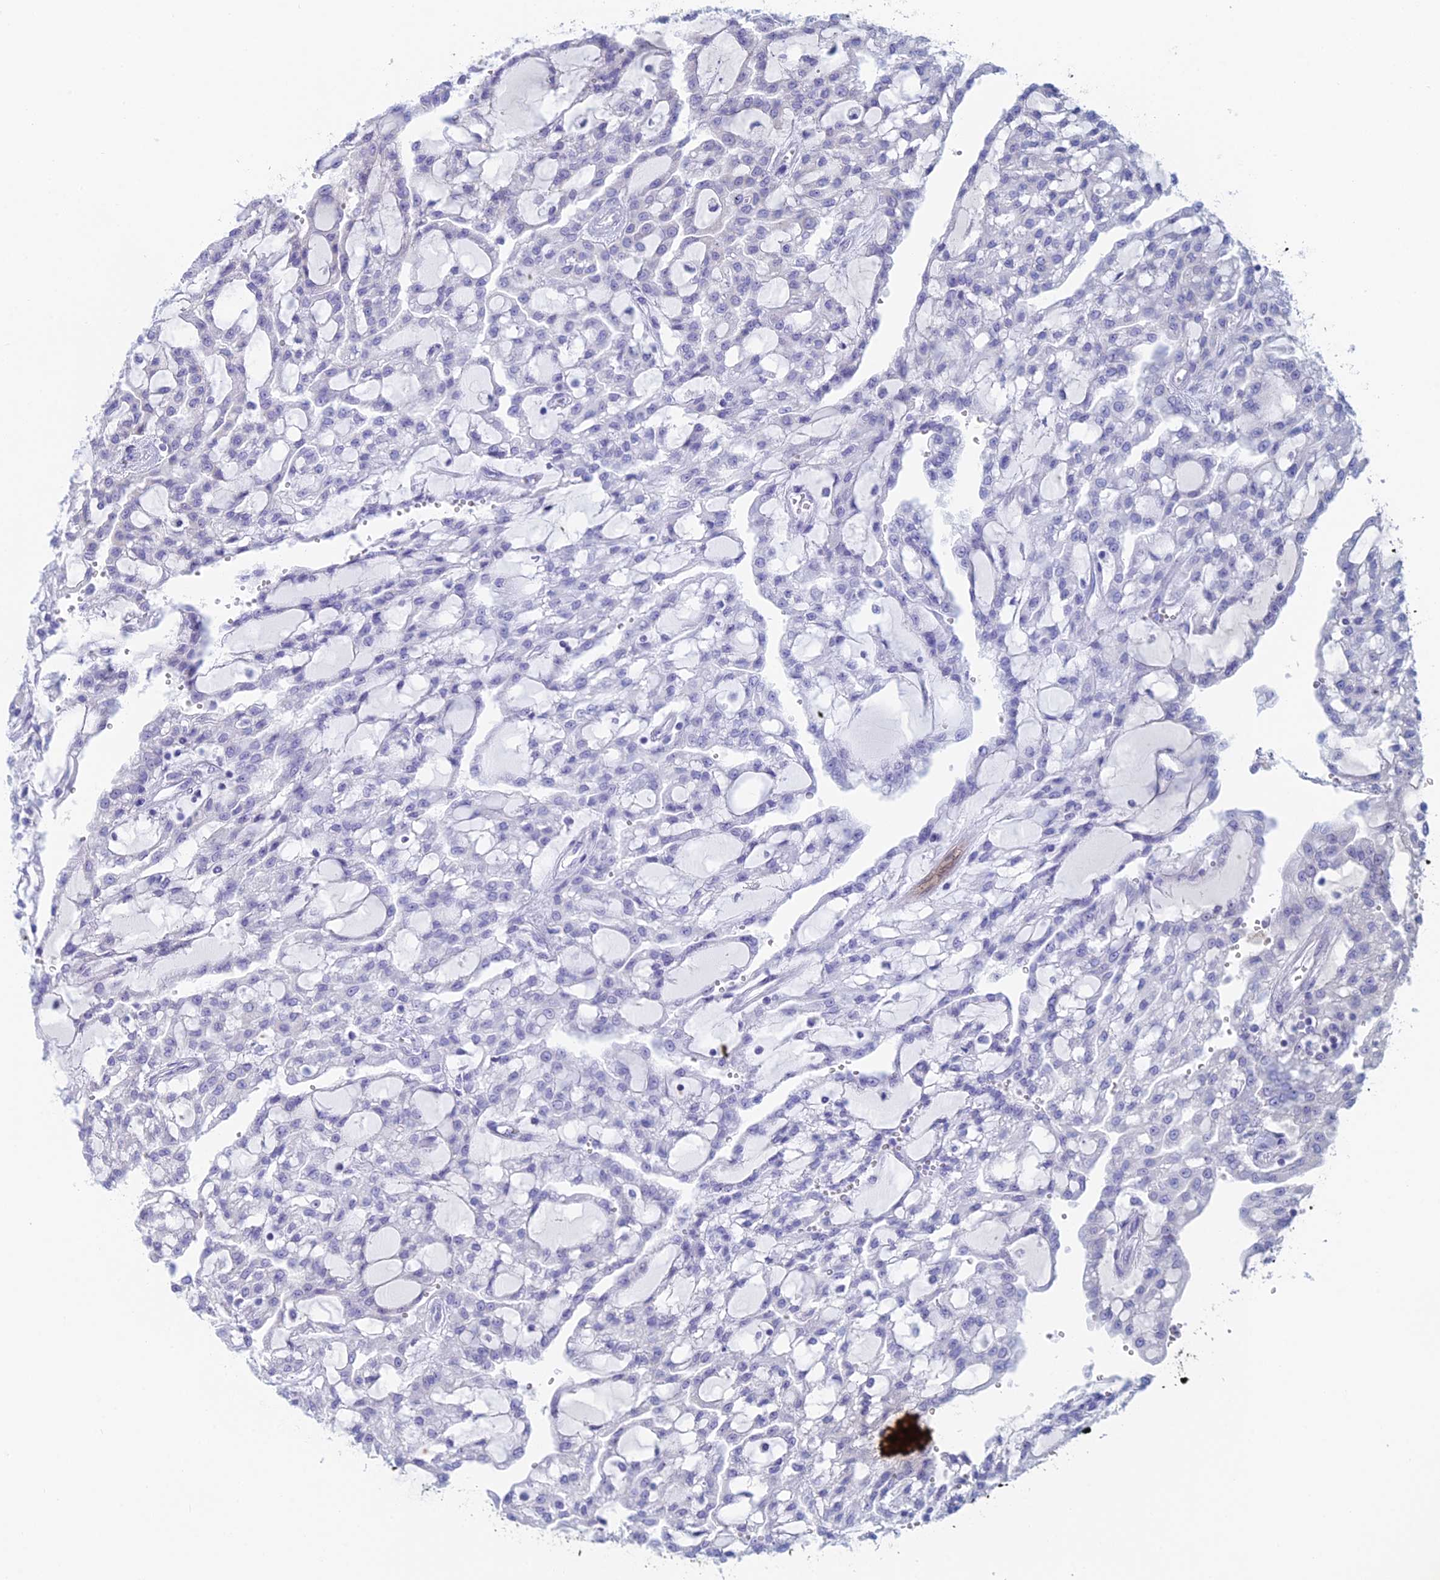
{"staining": {"intensity": "negative", "quantity": "none", "location": "none"}, "tissue": "renal cancer", "cell_type": "Tumor cells", "image_type": "cancer", "snomed": [{"axis": "morphology", "description": "Adenocarcinoma, NOS"}, {"axis": "topography", "description": "Kidney"}], "caption": "Image shows no protein positivity in tumor cells of renal cancer tissue. (DAB (3,3'-diaminobenzidine) immunohistochemistry (IHC) with hematoxylin counter stain).", "gene": "IFTAP", "patient": {"sex": "male", "age": 63}}